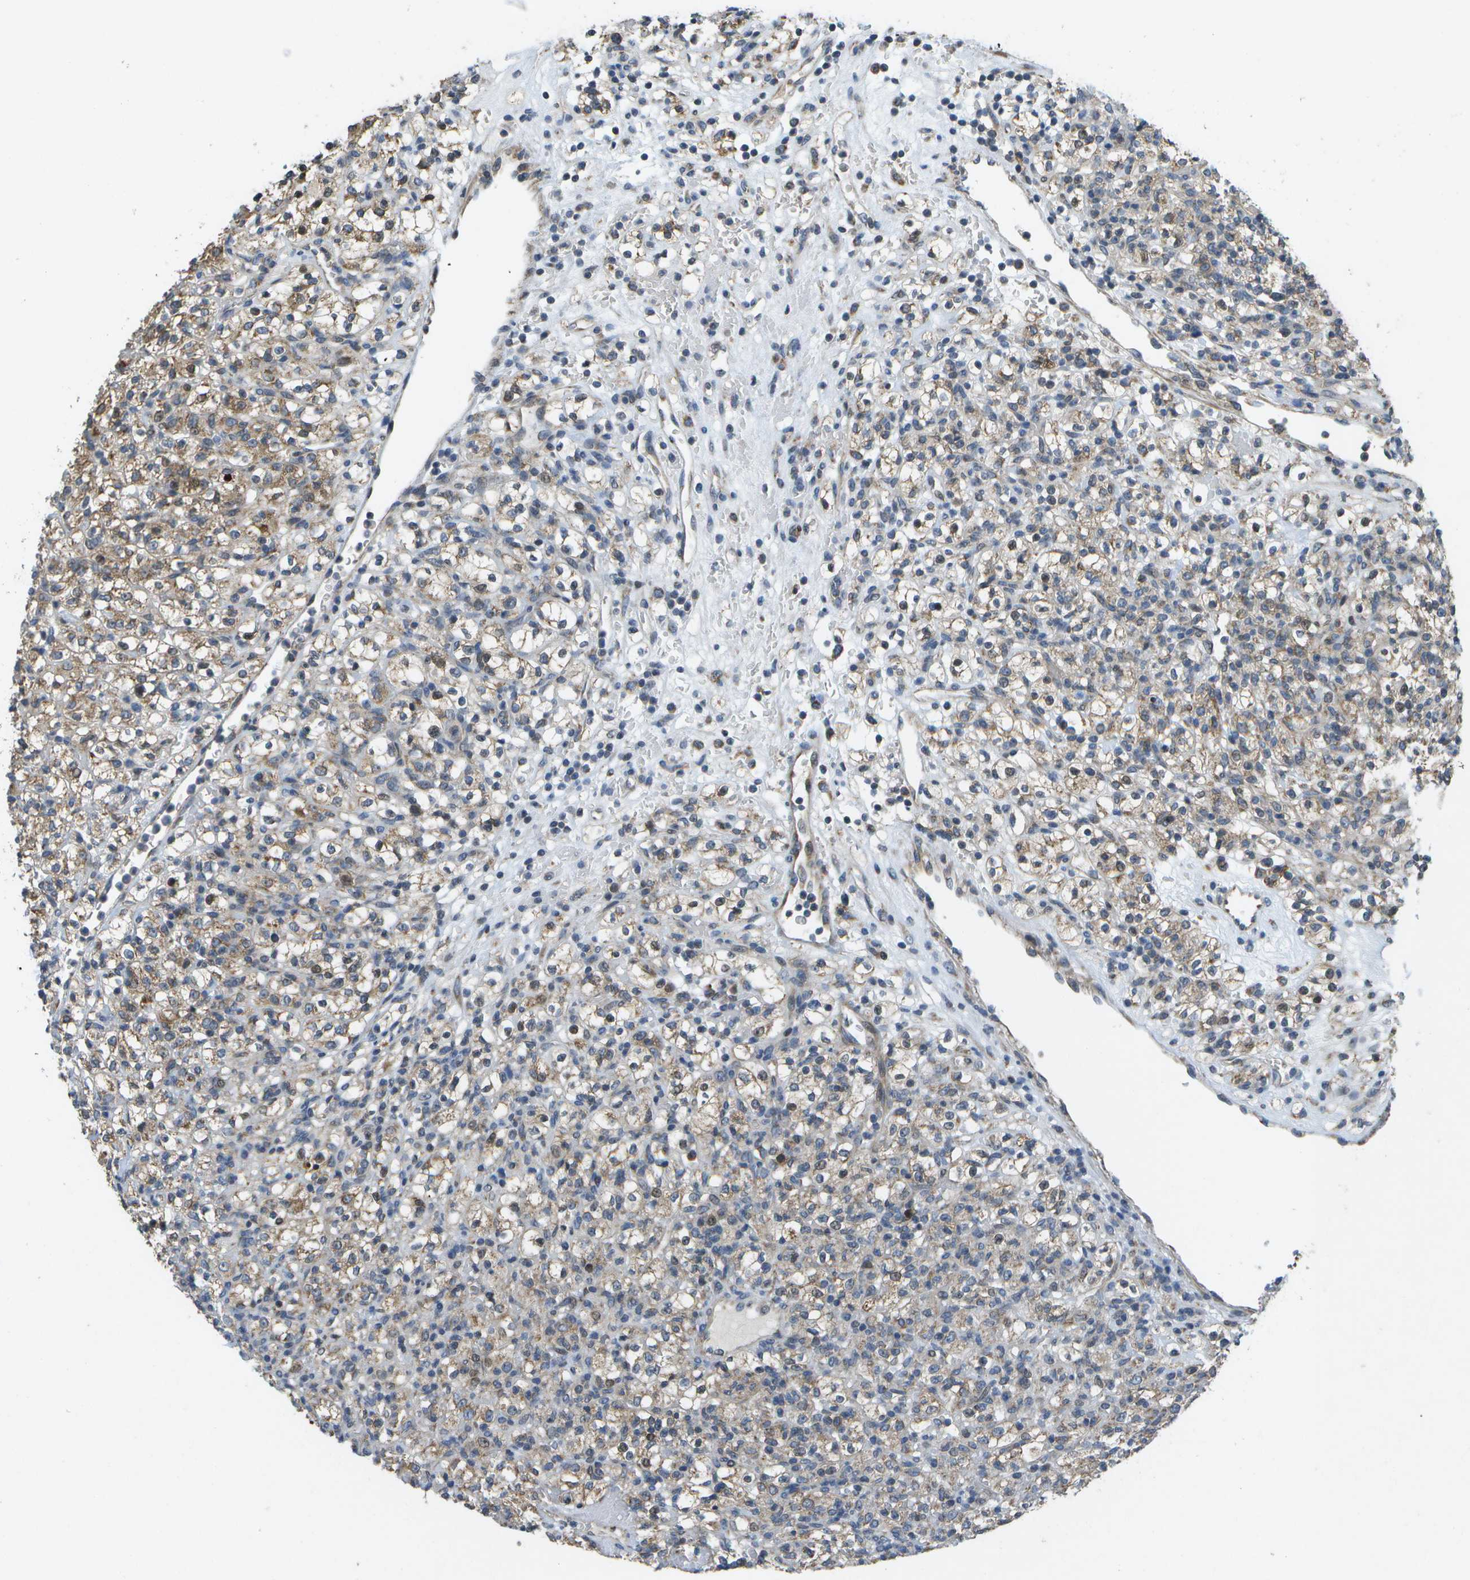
{"staining": {"intensity": "weak", "quantity": ">75%", "location": "cytoplasmic/membranous"}, "tissue": "renal cancer", "cell_type": "Tumor cells", "image_type": "cancer", "snomed": [{"axis": "morphology", "description": "Normal tissue, NOS"}, {"axis": "morphology", "description": "Adenocarcinoma, NOS"}, {"axis": "topography", "description": "Kidney"}], "caption": "Renal adenocarcinoma was stained to show a protein in brown. There is low levels of weak cytoplasmic/membranous staining in approximately >75% of tumor cells. (DAB = brown stain, brightfield microscopy at high magnification).", "gene": "HADHA", "patient": {"sex": "female", "age": 72}}